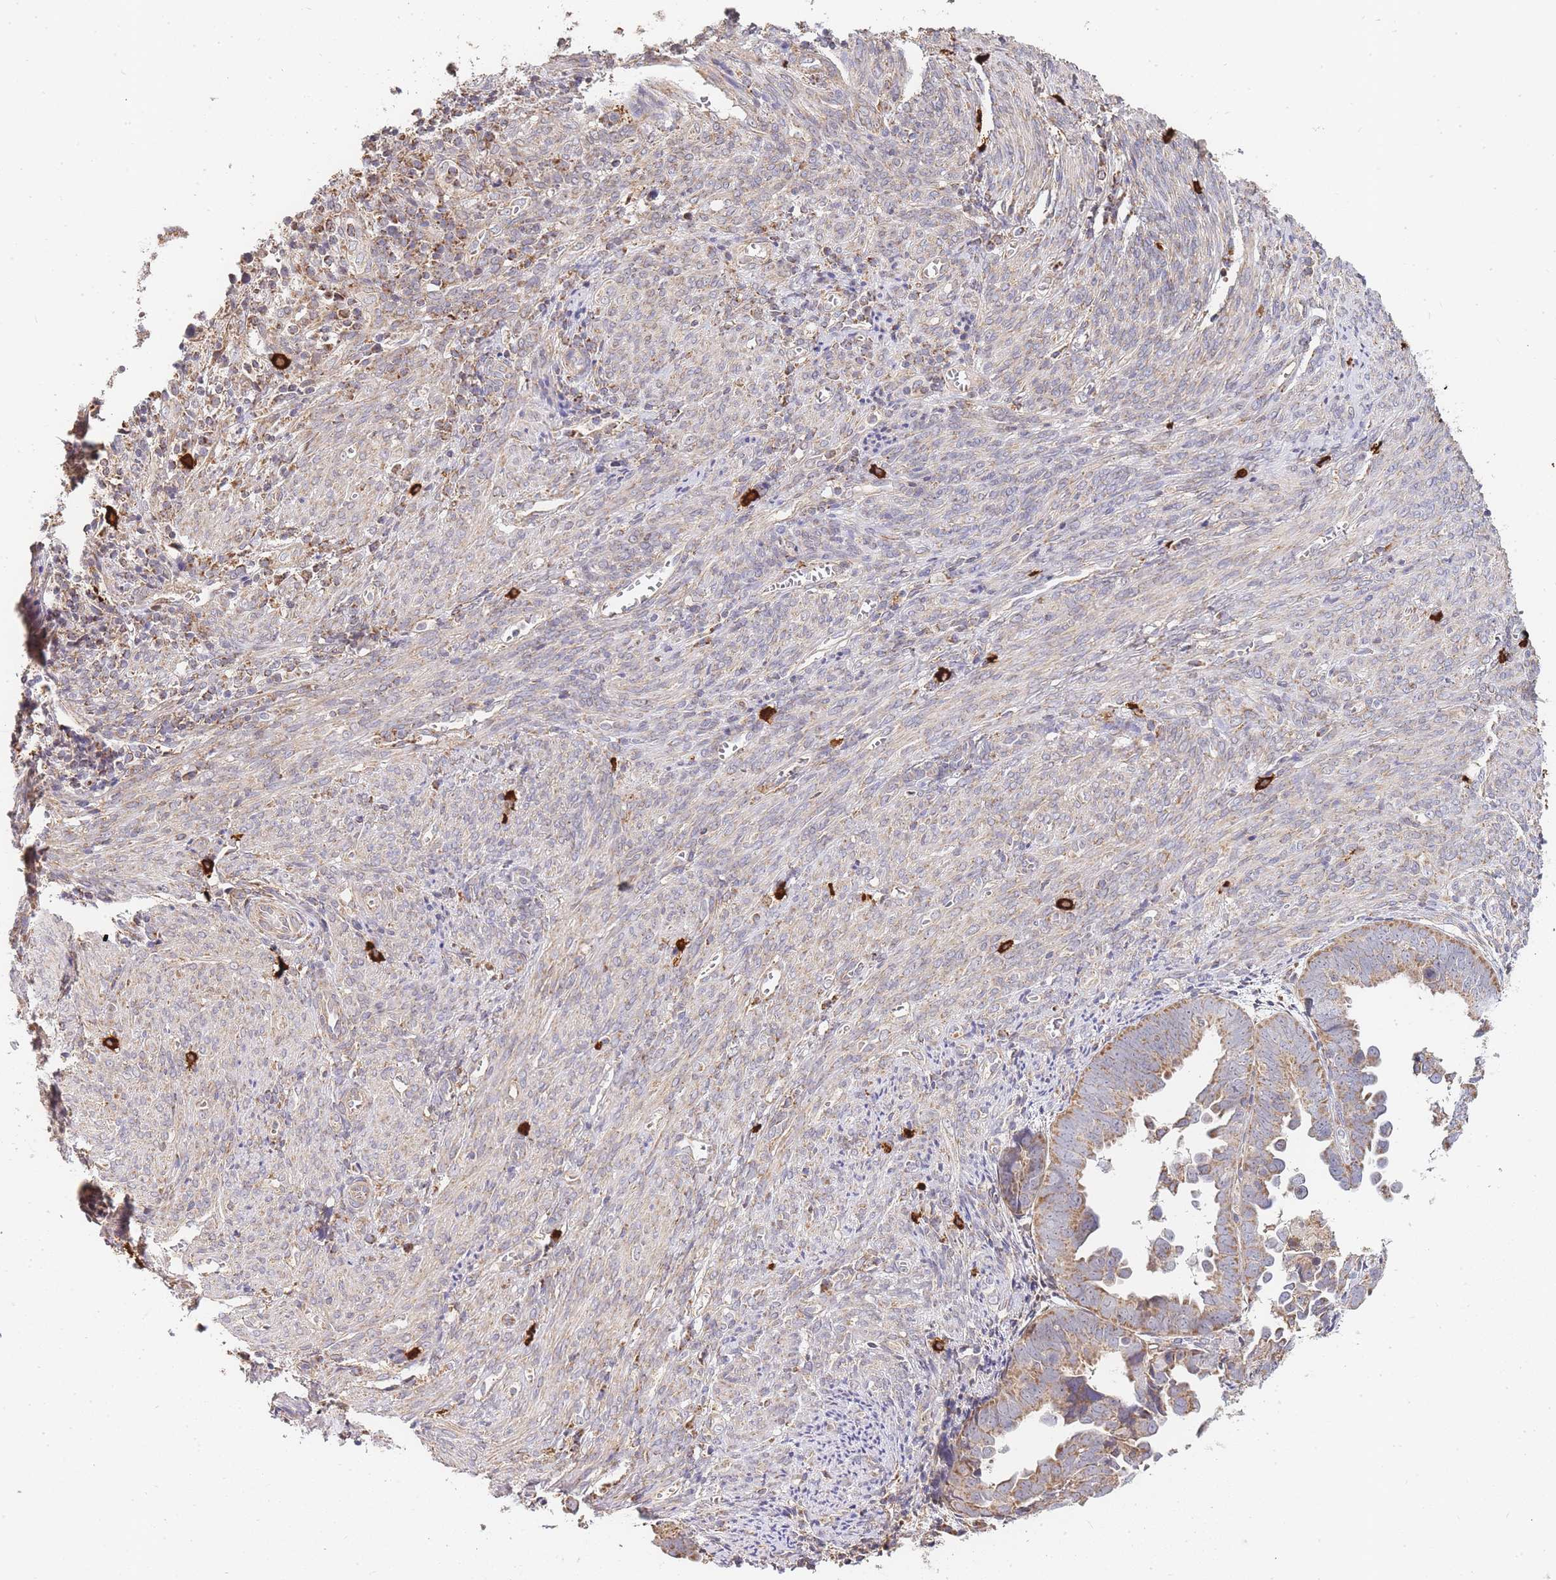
{"staining": {"intensity": "strong", "quantity": ">75%", "location": "cytoplasmic/membranous"}, "tissue": "endometrial cancer", "cell_type": "Tumor cells", "image_type": "cancer", "snomed": [{"axis": "morphology", "description": "Adenocarcinoma, NOS"}, {"axis": "topography", "description": "Endometrium"}], "caption": "Immunohistochemical staining of adenocarcinoma (endometrial) displays high levels of strong cytoplasmic/membranous protein expression in approximately >75% of tumor cells.", "gene": "ADCY9", "patient": {"sex": "female", "age": 75}}